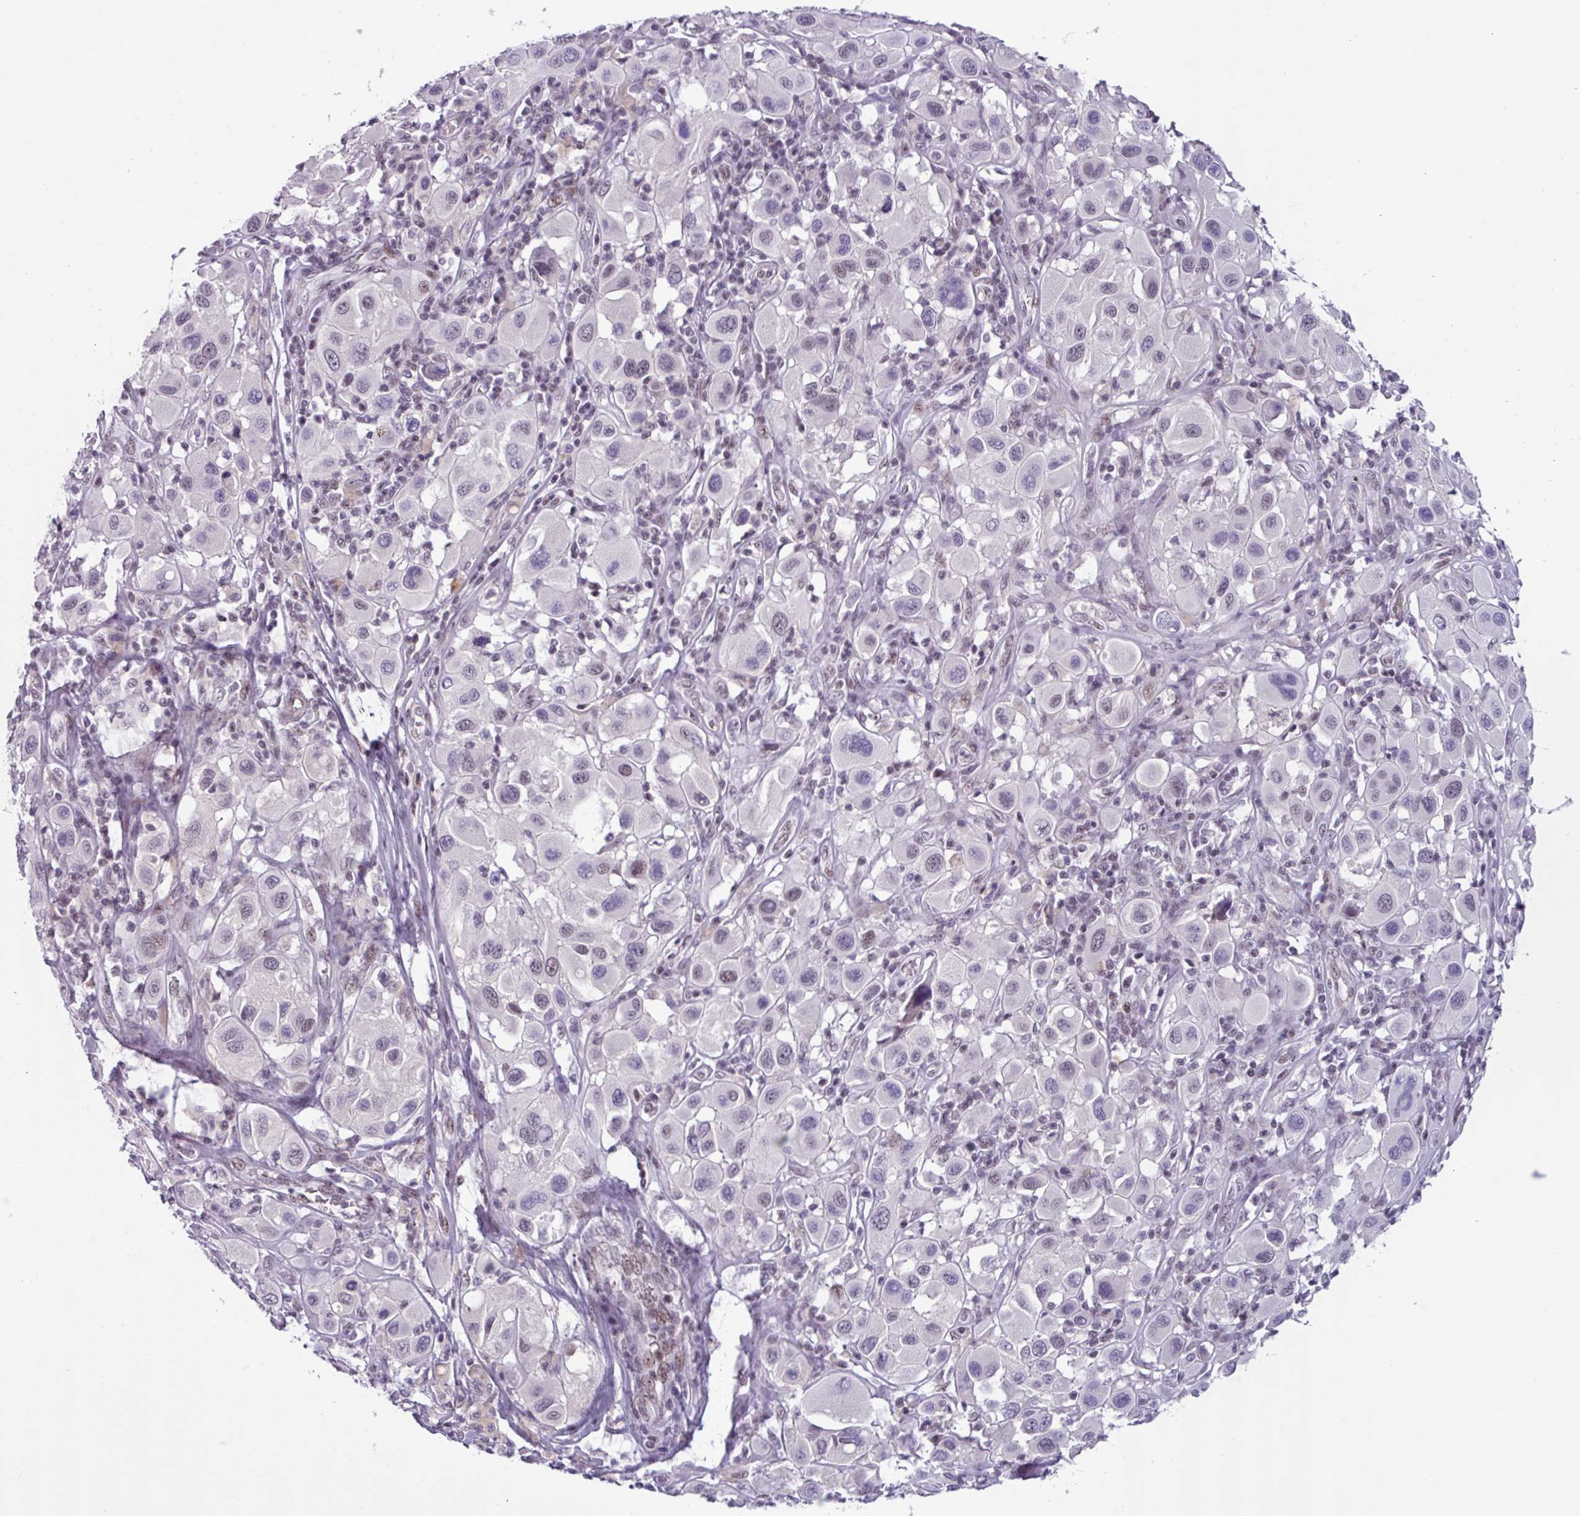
{"staining": {"intensity": "weak", "quantity": "<25%", "location": "nuclear"}, "tissue": "melanoma", "cell_type": "Tumor cells", "image_type": "cancer", "snomed": [{"axis": "morphology", "description": "Malignant melanoma, Metastatic site"}, {"axis": "topography", "description": "Skin"}], "caption": "Melanoma was stained to show a protein in brown. There is no significant staining in tumor cells. Nuclei are stained in blue.", "gene": "ZNF575", "patient": {"sex": "male", "age": 41}}